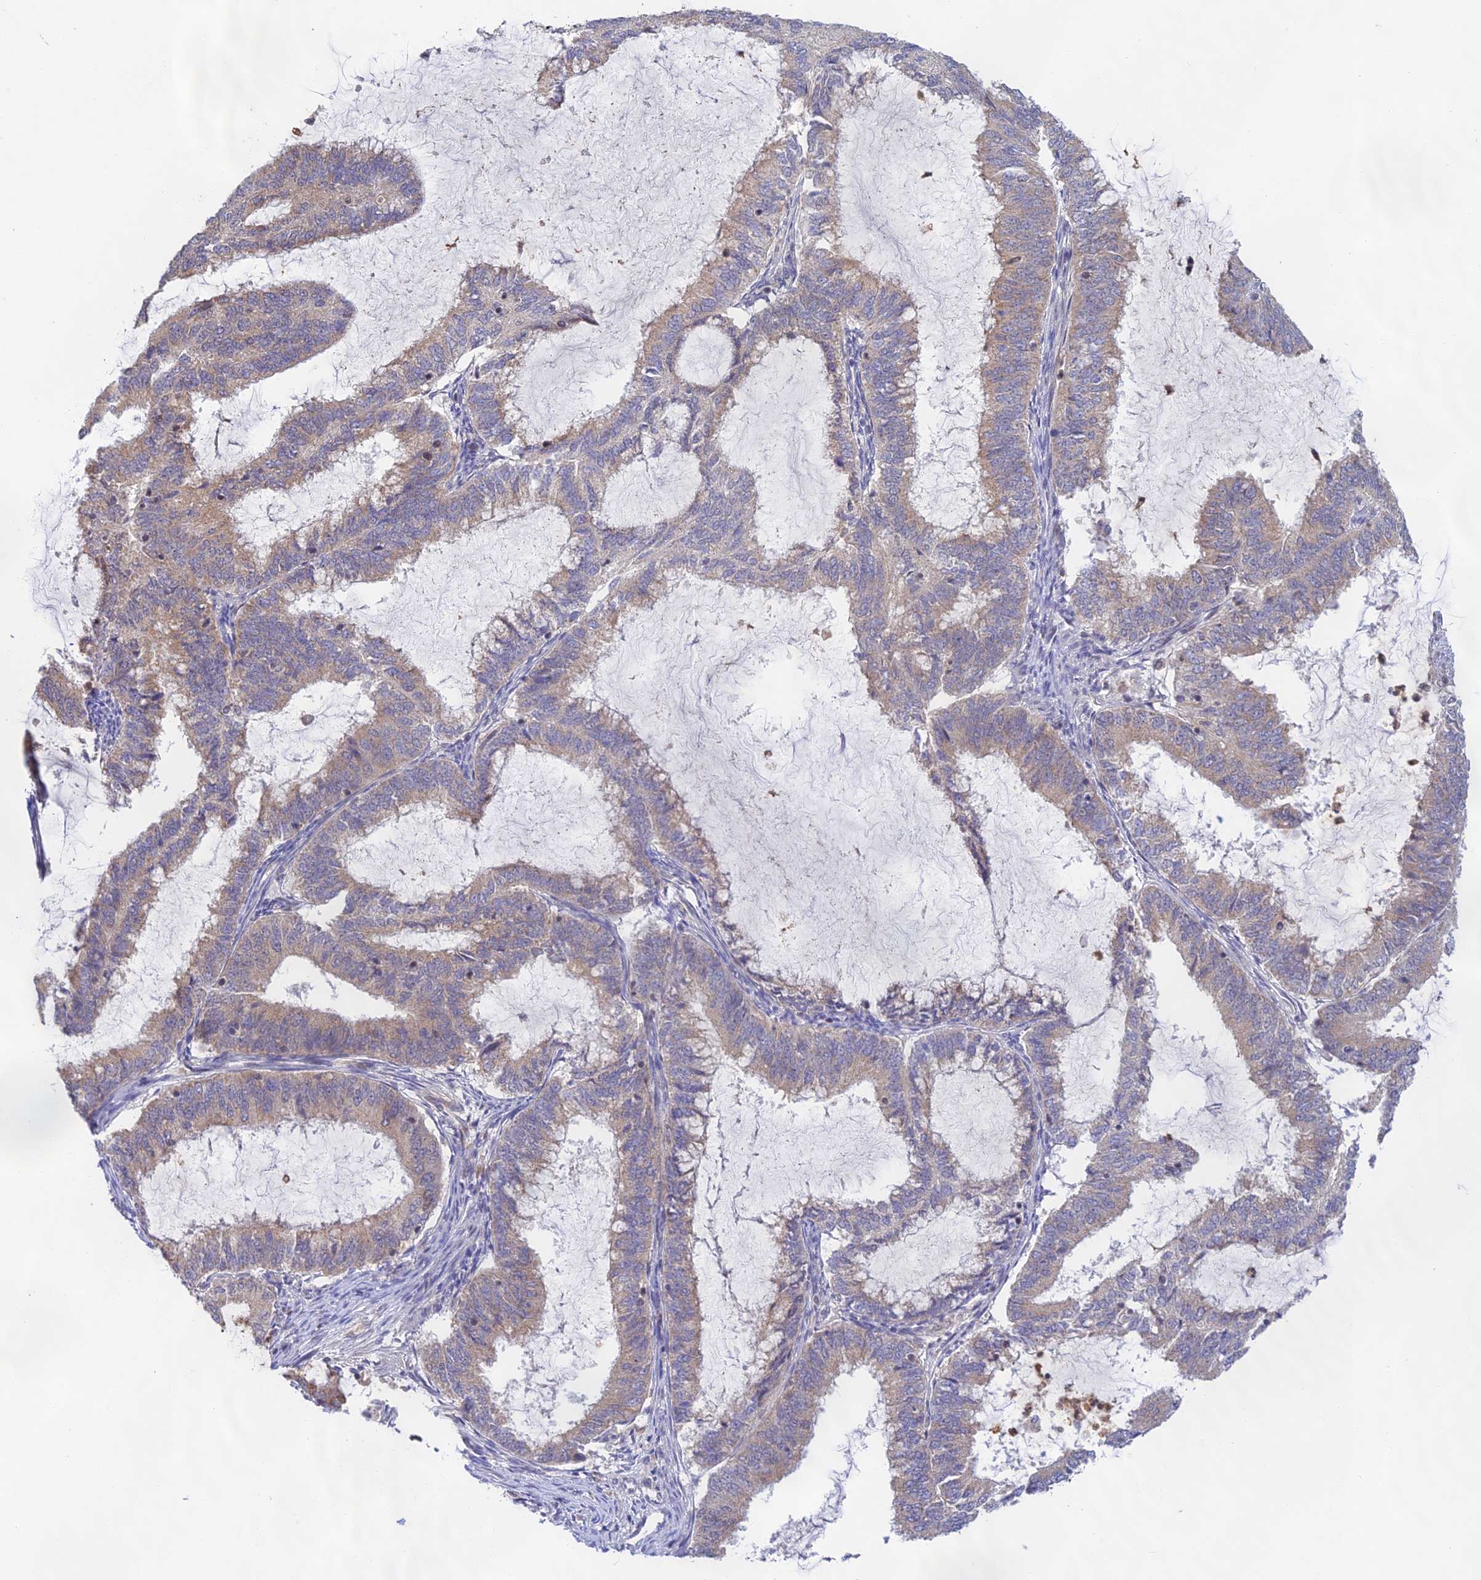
{"staining": {"intensity": "weak", "quantity": "25%-75%", "location": "cytoplasmic/membranous"}, "tissue": "endometrial cancer", "cell_type": "Tumor cells", "image_type": "cancer", "snomed": [{"axis": "morphology", "description": "Adenocarcinoma, NOS"}, {"axis": "topography", "description": "Endometrium"}], "caption": "Immunohistochemistry (IHC) image of neoplastic tissue: endometrial cancer stained using immunohistochemistry demonstrates low levels of weak protein expression localized specifically in the cytoplasmic/membranous of tumor cells, appearing as a cytoplasmic/membranous brown color.", "gene": "PEX16", "patient": {"sex": "female", "age": 51}}